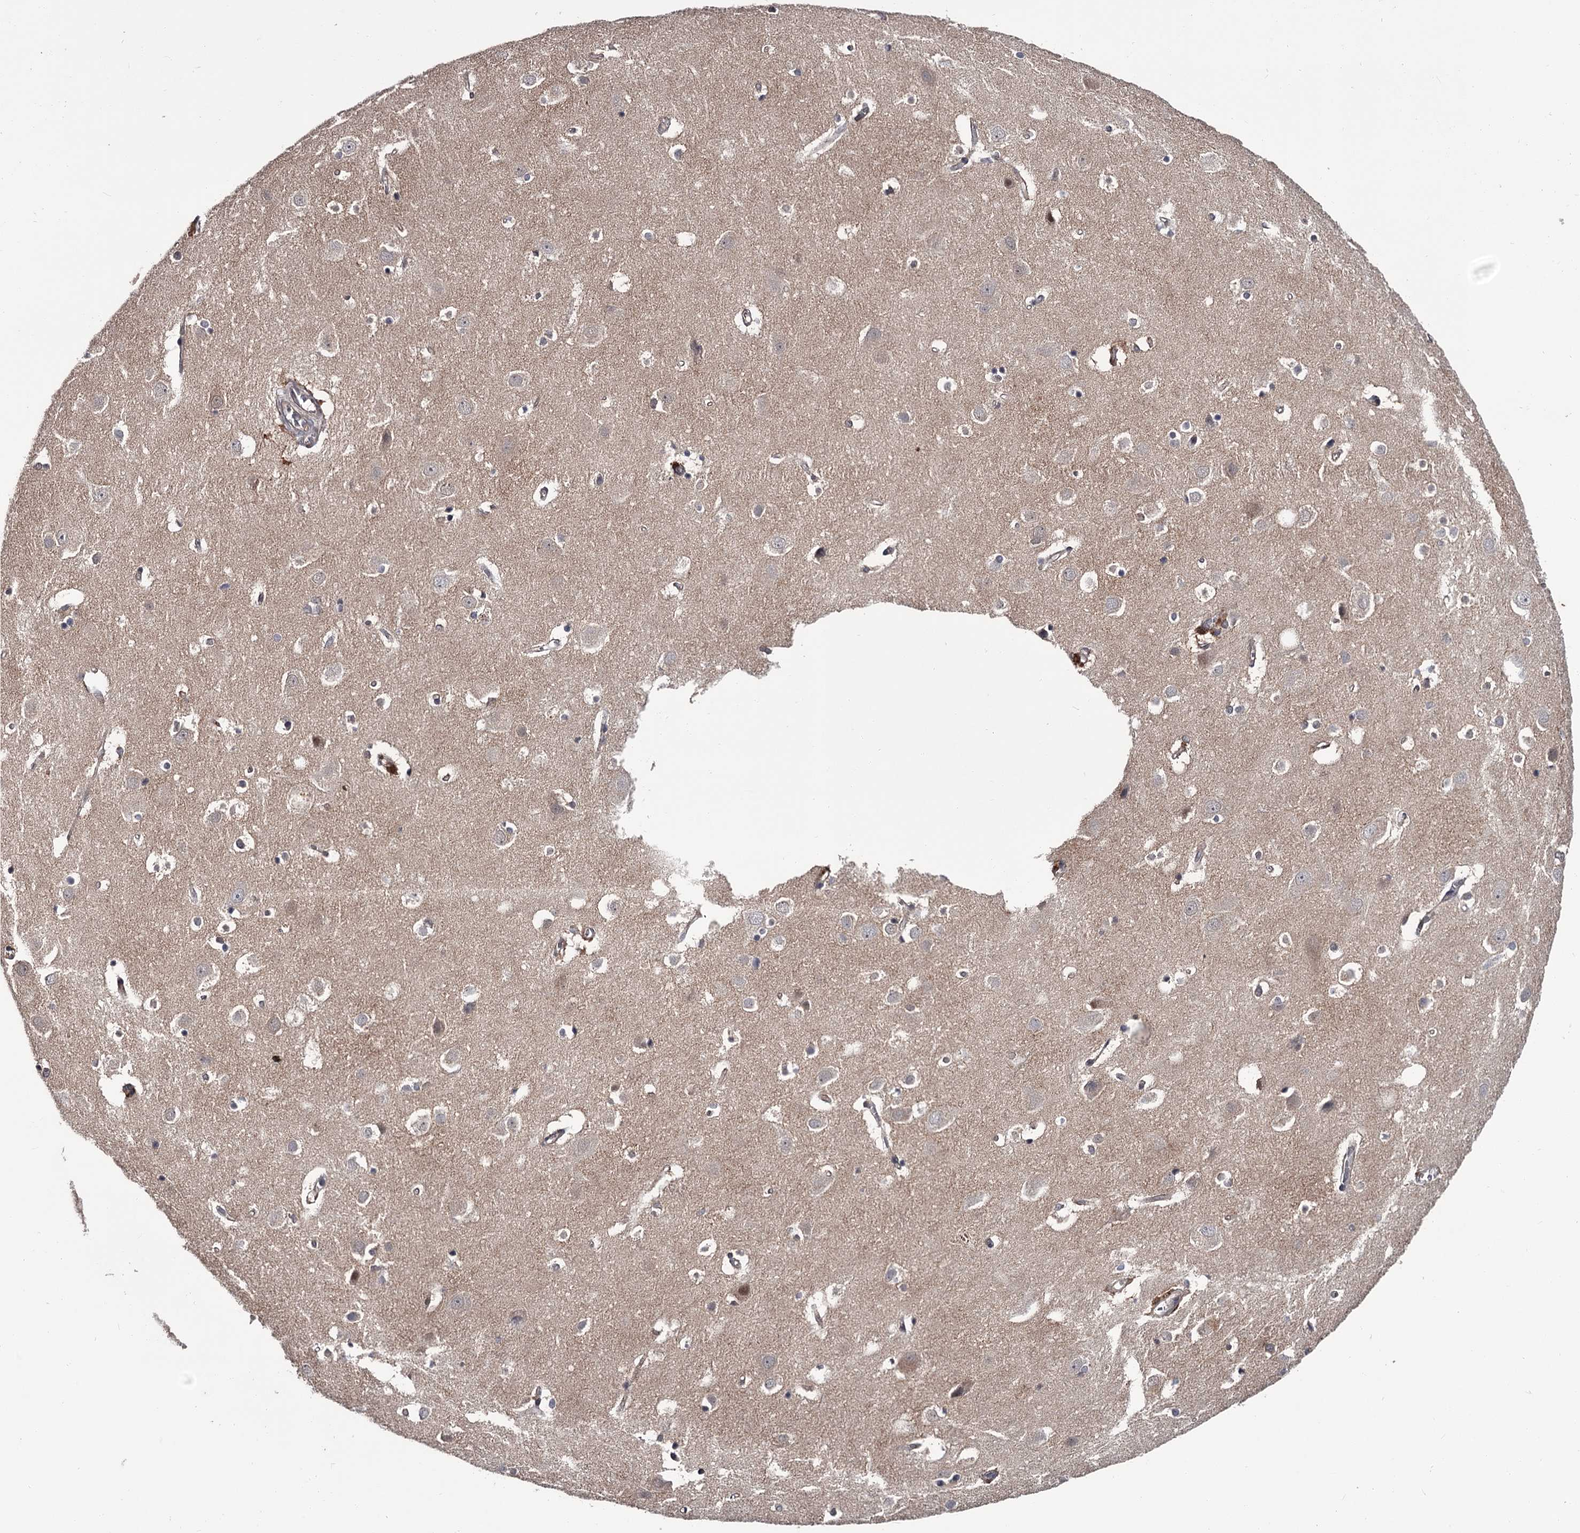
{"staining": {"intensity": "weak", "quantity": "25%-75%", "location": "cytoplasmic/membranous"}, "tissue": "cerebral cortex", "cell_type": "Endothelial cells", "image_type": "normal", "snomed": [{"axis": "morphology", "description": "Normal tissue, NOS"}, {"axis": "topography", "description": "Cerebral cortex"}], "caption": "Benign cerebral cortex was stained to show a protein in brown. There is low levels of weak cytoplasmic/membranous positivity in approximately 25%-75% of endothelial cells. The staining was performed using DAB, with brown indicating positive protein expression. Nuclei are stained blue with hematoxylin.", "gene": "DAO", "patient": {"sex": "male", "age": 54}}